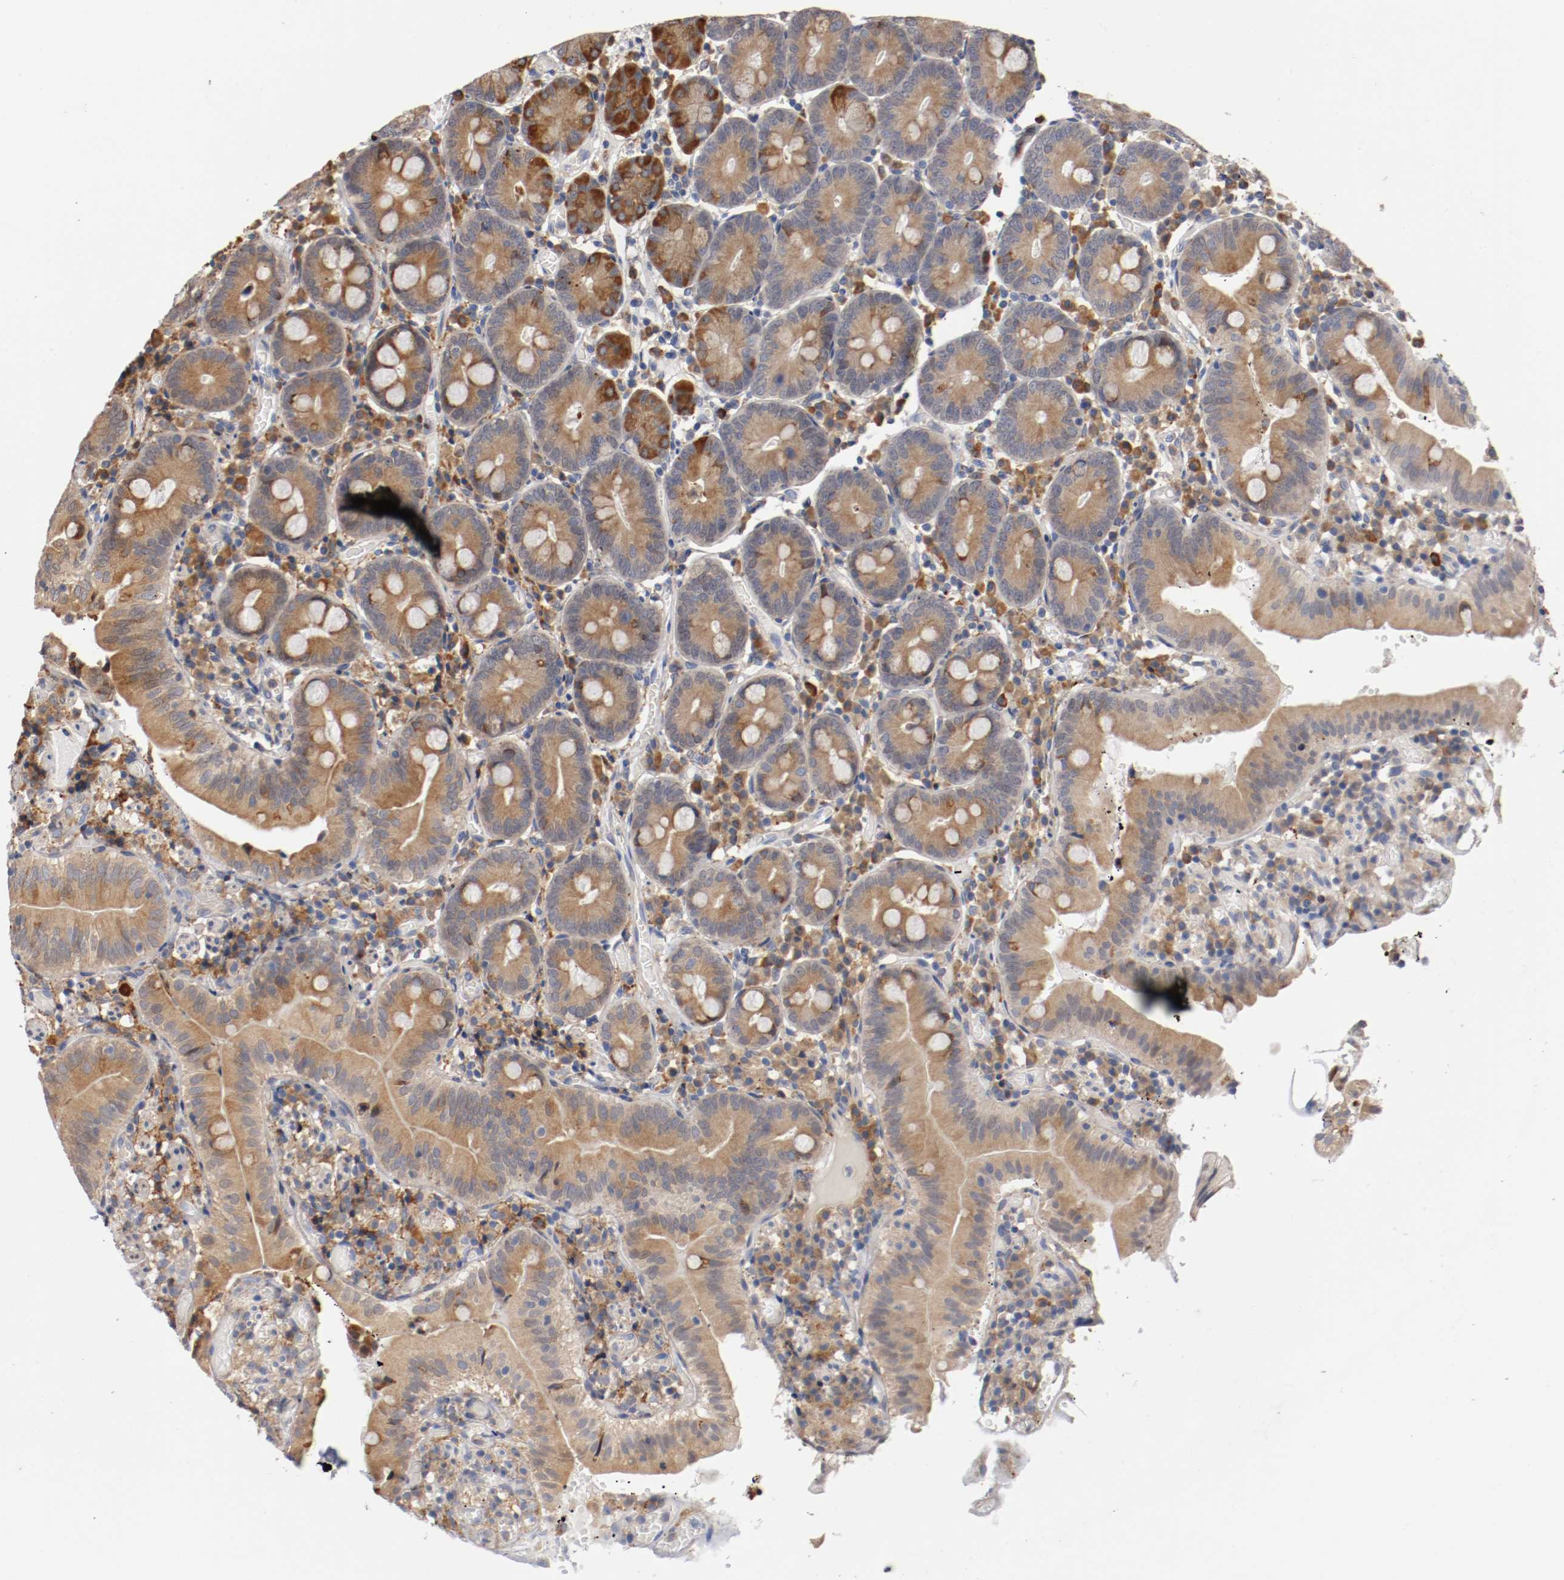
{"staining": {"intensity": "moderate", "quantity": ">75%", "location": "cytoplasmic/membranous"}, "tissue": "small intestine", "cell_type": "Glandular cells", "image_type": "normal", "snomed": [{"axis": "morphology", "description": "Normal tissue, NOS"}, {"axis": "topography", "description": "Small intestine"}], "caption": "Protein staining displays moderate cytoplasmic/membranous positivity in approximately >75% of glandular cells in normal small intestine.", "gene": "TNFSF12", "patient": {"sex": "male", "age": 71}}